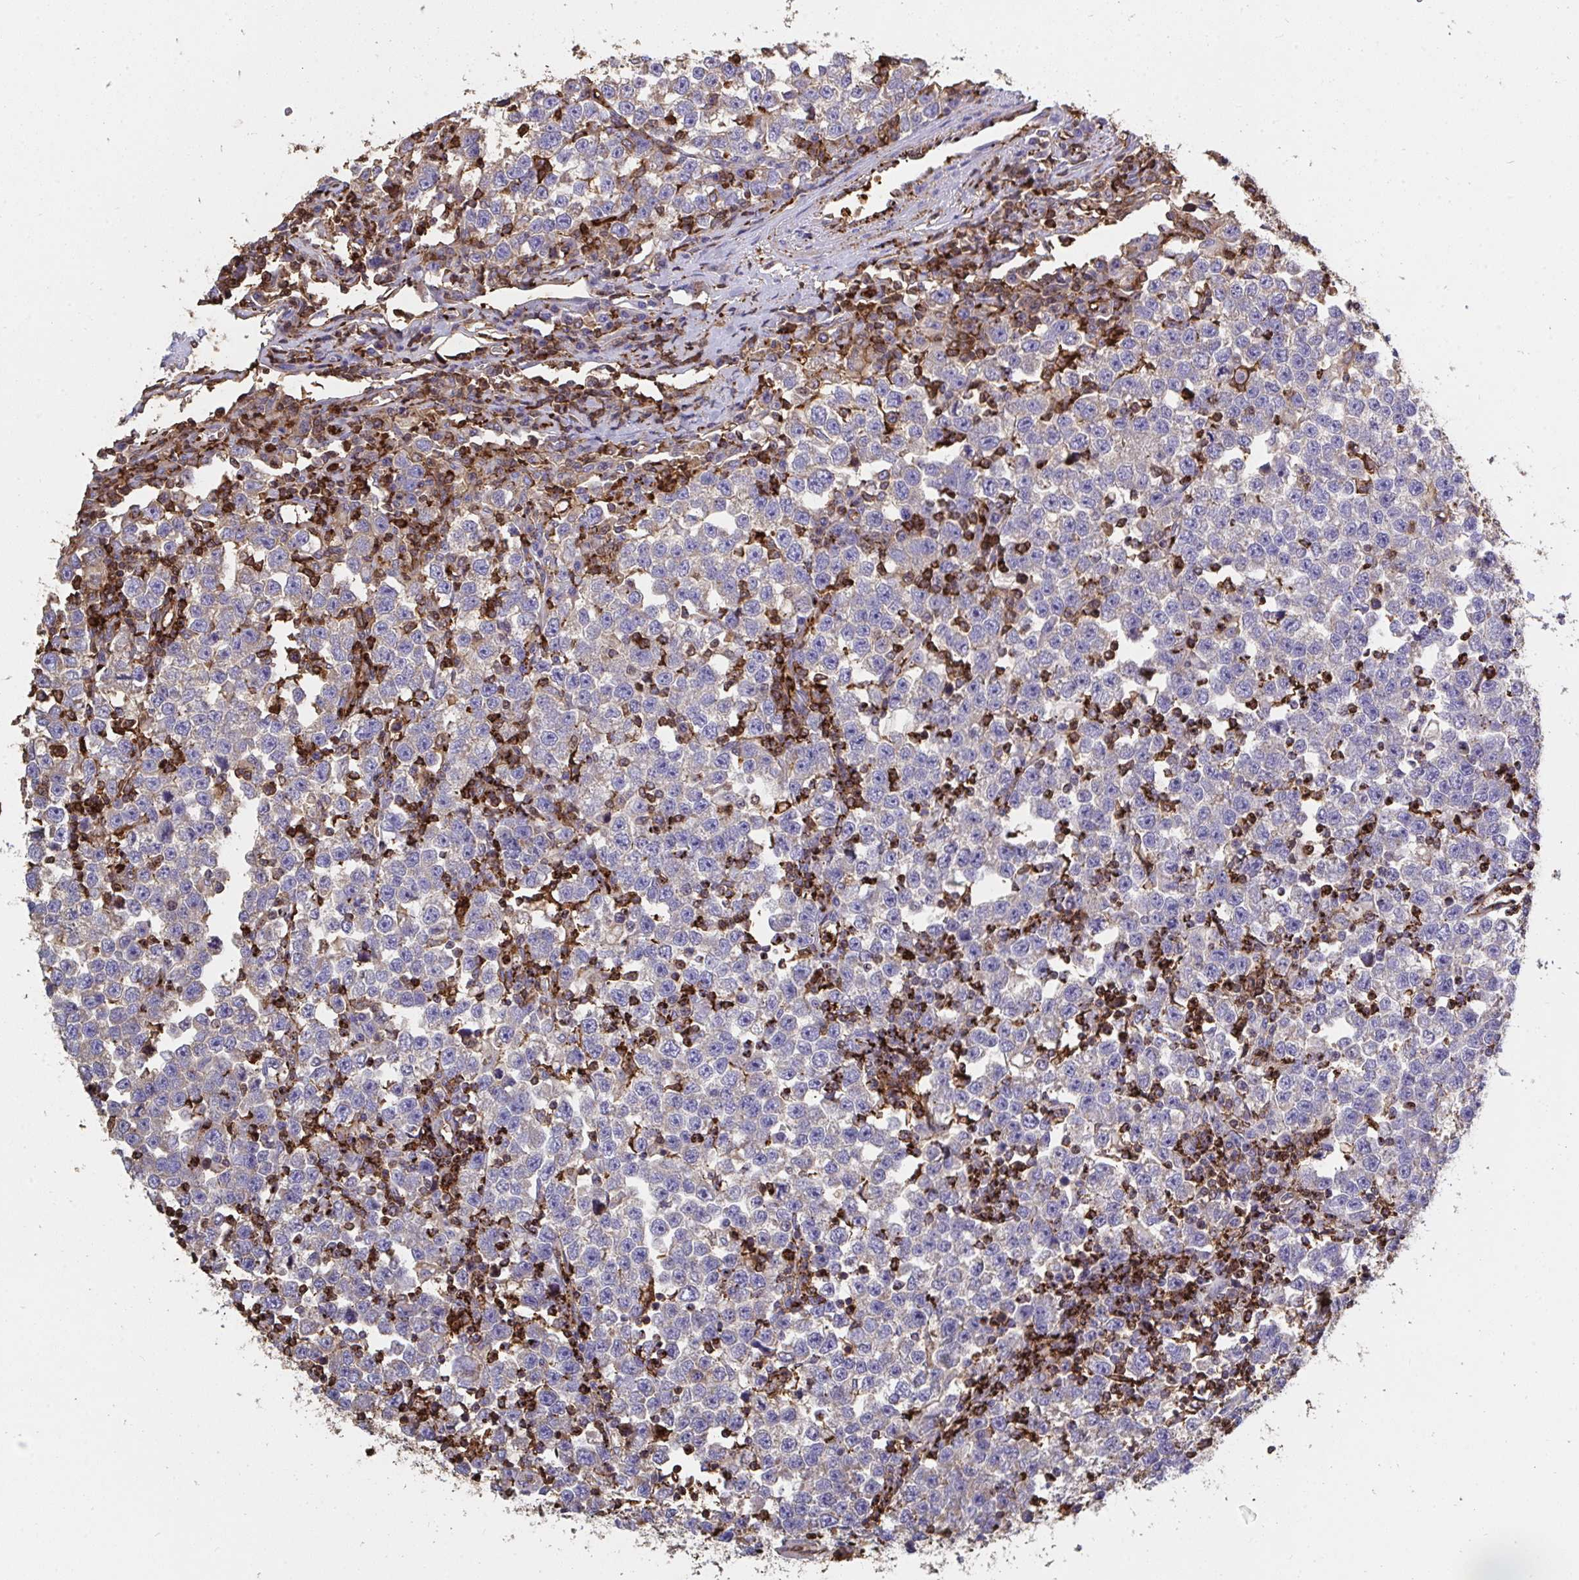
{"staining": {"intensity": "negative", "quantity": "none", "location": "none"}, "tissue": "testis cancer", "cell_type": "Tumor cells", "image_type": "cancer", "snomed": [{"axis": "morphology", "description": "Seminoma, NOS"}, {"axis": "topography", "description": "Testis"}], "caption": "Tumor cells show no significant protein positivity in testis cancer.", "gene": "CFL1", "patient": {"sex": "male", "age": 43}}